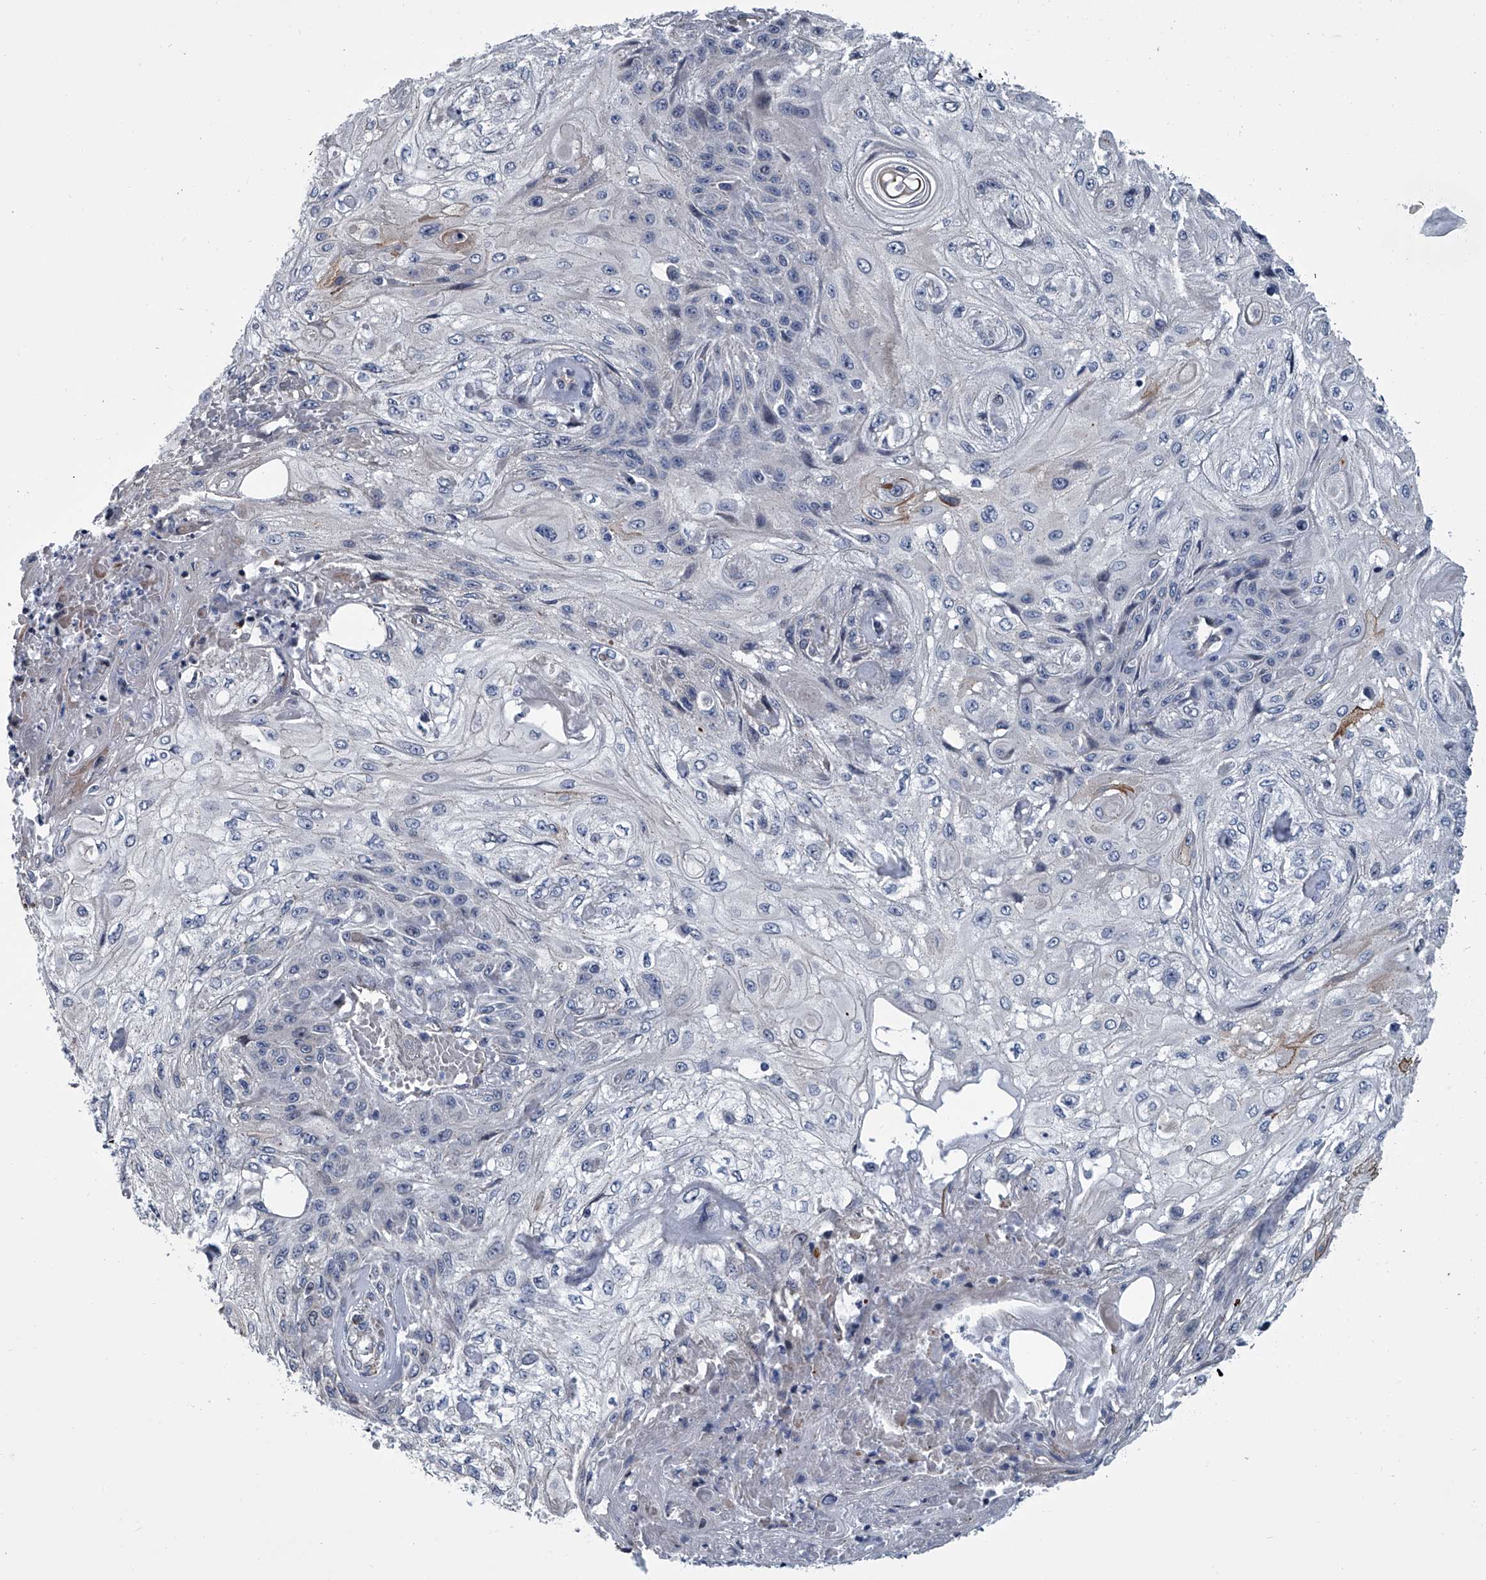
{"staining": {"intensity": "negative", "quantity": "none", "location": "none"}, "tissue": "skin cancer", "cell_type": "Tumor cells", "image_type": "cancer", "snomed": [{"axis": "morphology", "description": "Squamous cell carcinoma, NOS"}, {"axis": "morphology", "description": "Squamous cell carcinoma, metastatic, NOS"}, {"axis": "topography", "description": "Skin"}, {"axis": "topography", "description": "Lymph node"}], "caption": "DAB (3,3'-diaminobenzidine) immunohistochemical staining of skin cancer (squamous cell carcinoma) exhibits no significant staining in tumor cells.", "gene": "ABCG1", "patient": {"sex": "male", "age": 75}}